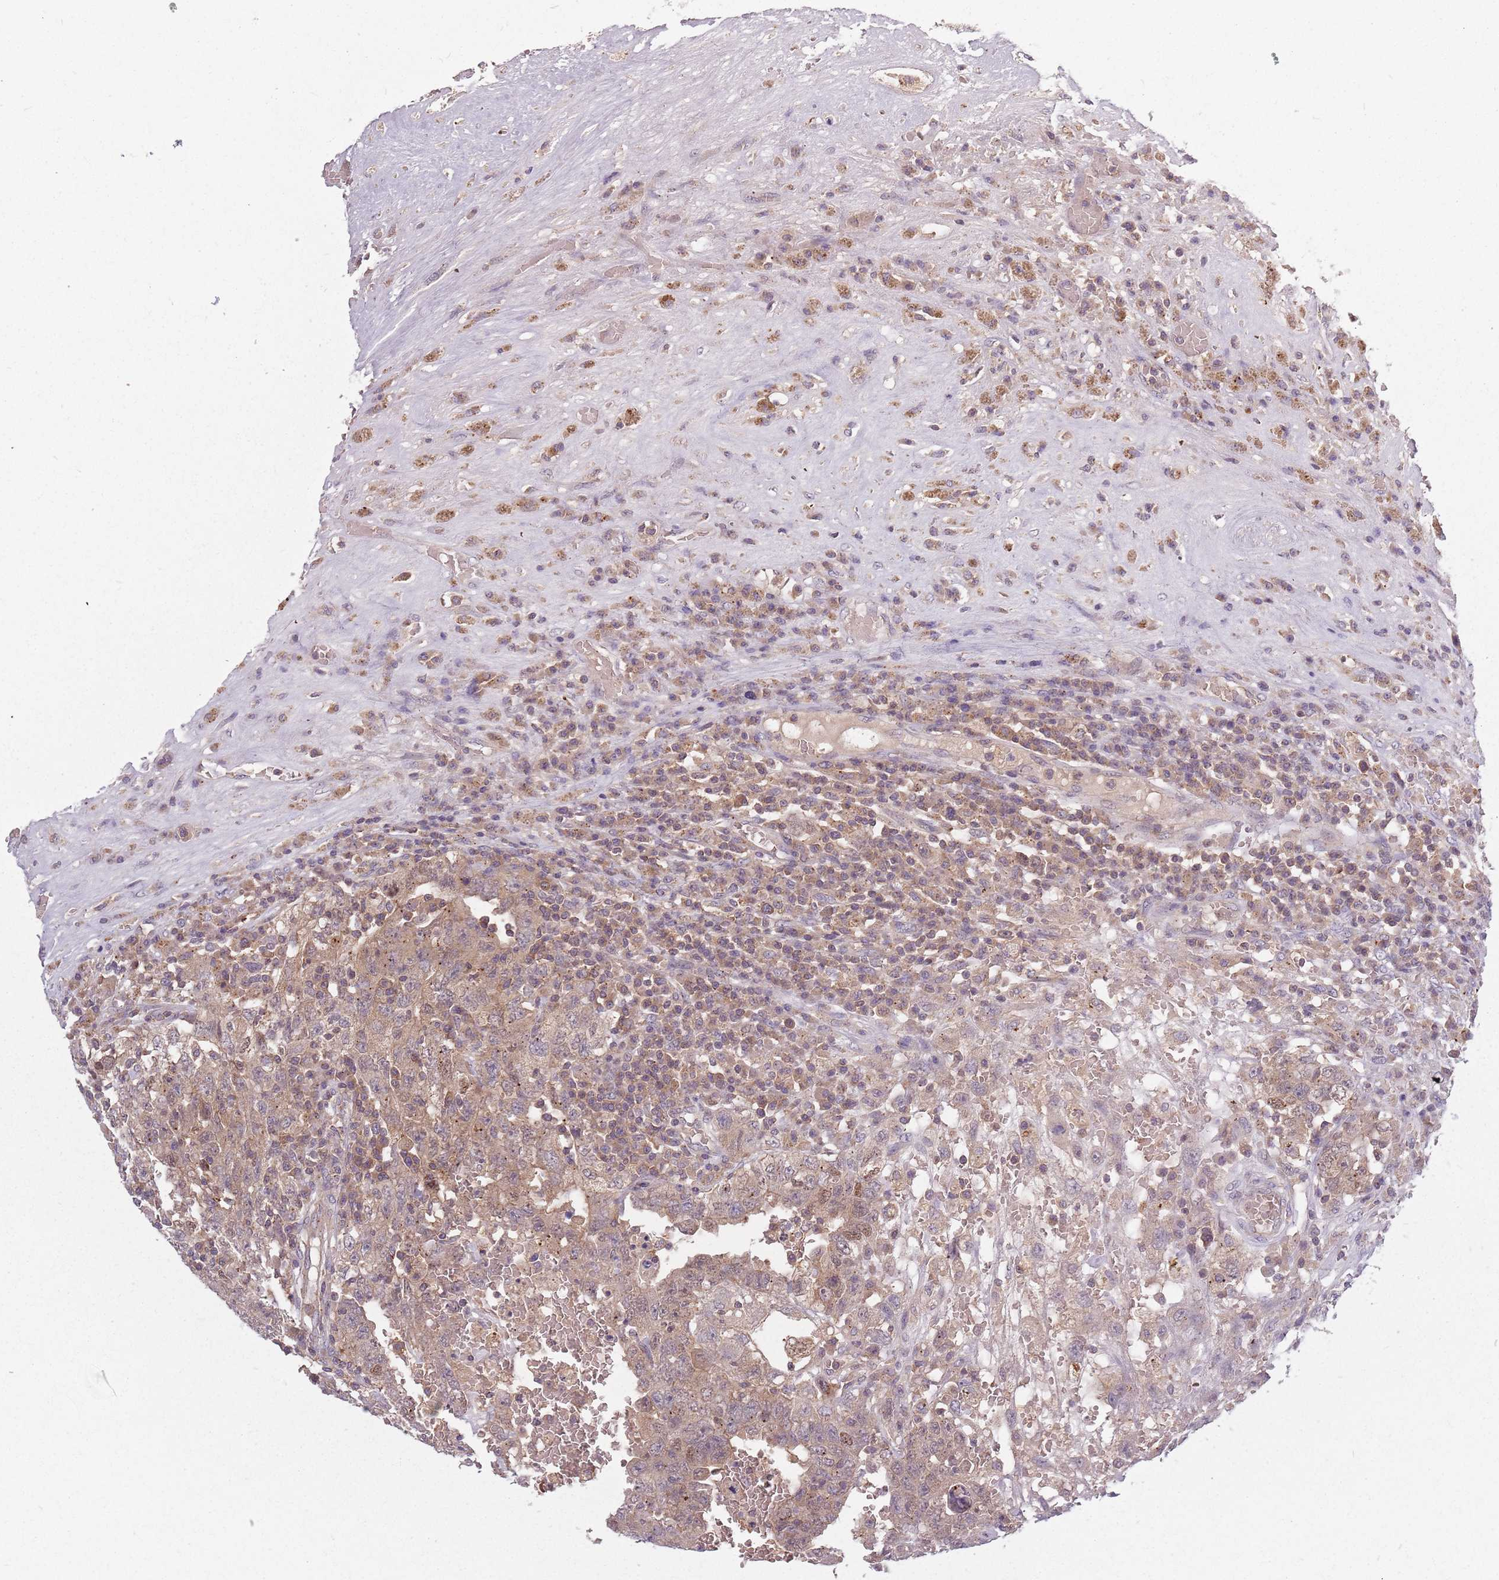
{"staining": {"intensity": "weak", "quantity": "25%-75%", "location": "cytoplasmic/membranous"}, "tissue": "testis cancer", "cell_type": "Tumor cells", "image_type": "cancer", "snomed": [{"axis": "morphology", "description": "Carcinoma, Embryonal, NOS"}, {"axis": "topography", "description": "Testis"}], "caption": "Weak cytoplasmic/membranous protein staining is appreciated in about 25%-75% of tumor cells in testis cancer (embryonal carcinoma).", "gene": "ASB13", "patient": {"sex": "male", "age": 26}}